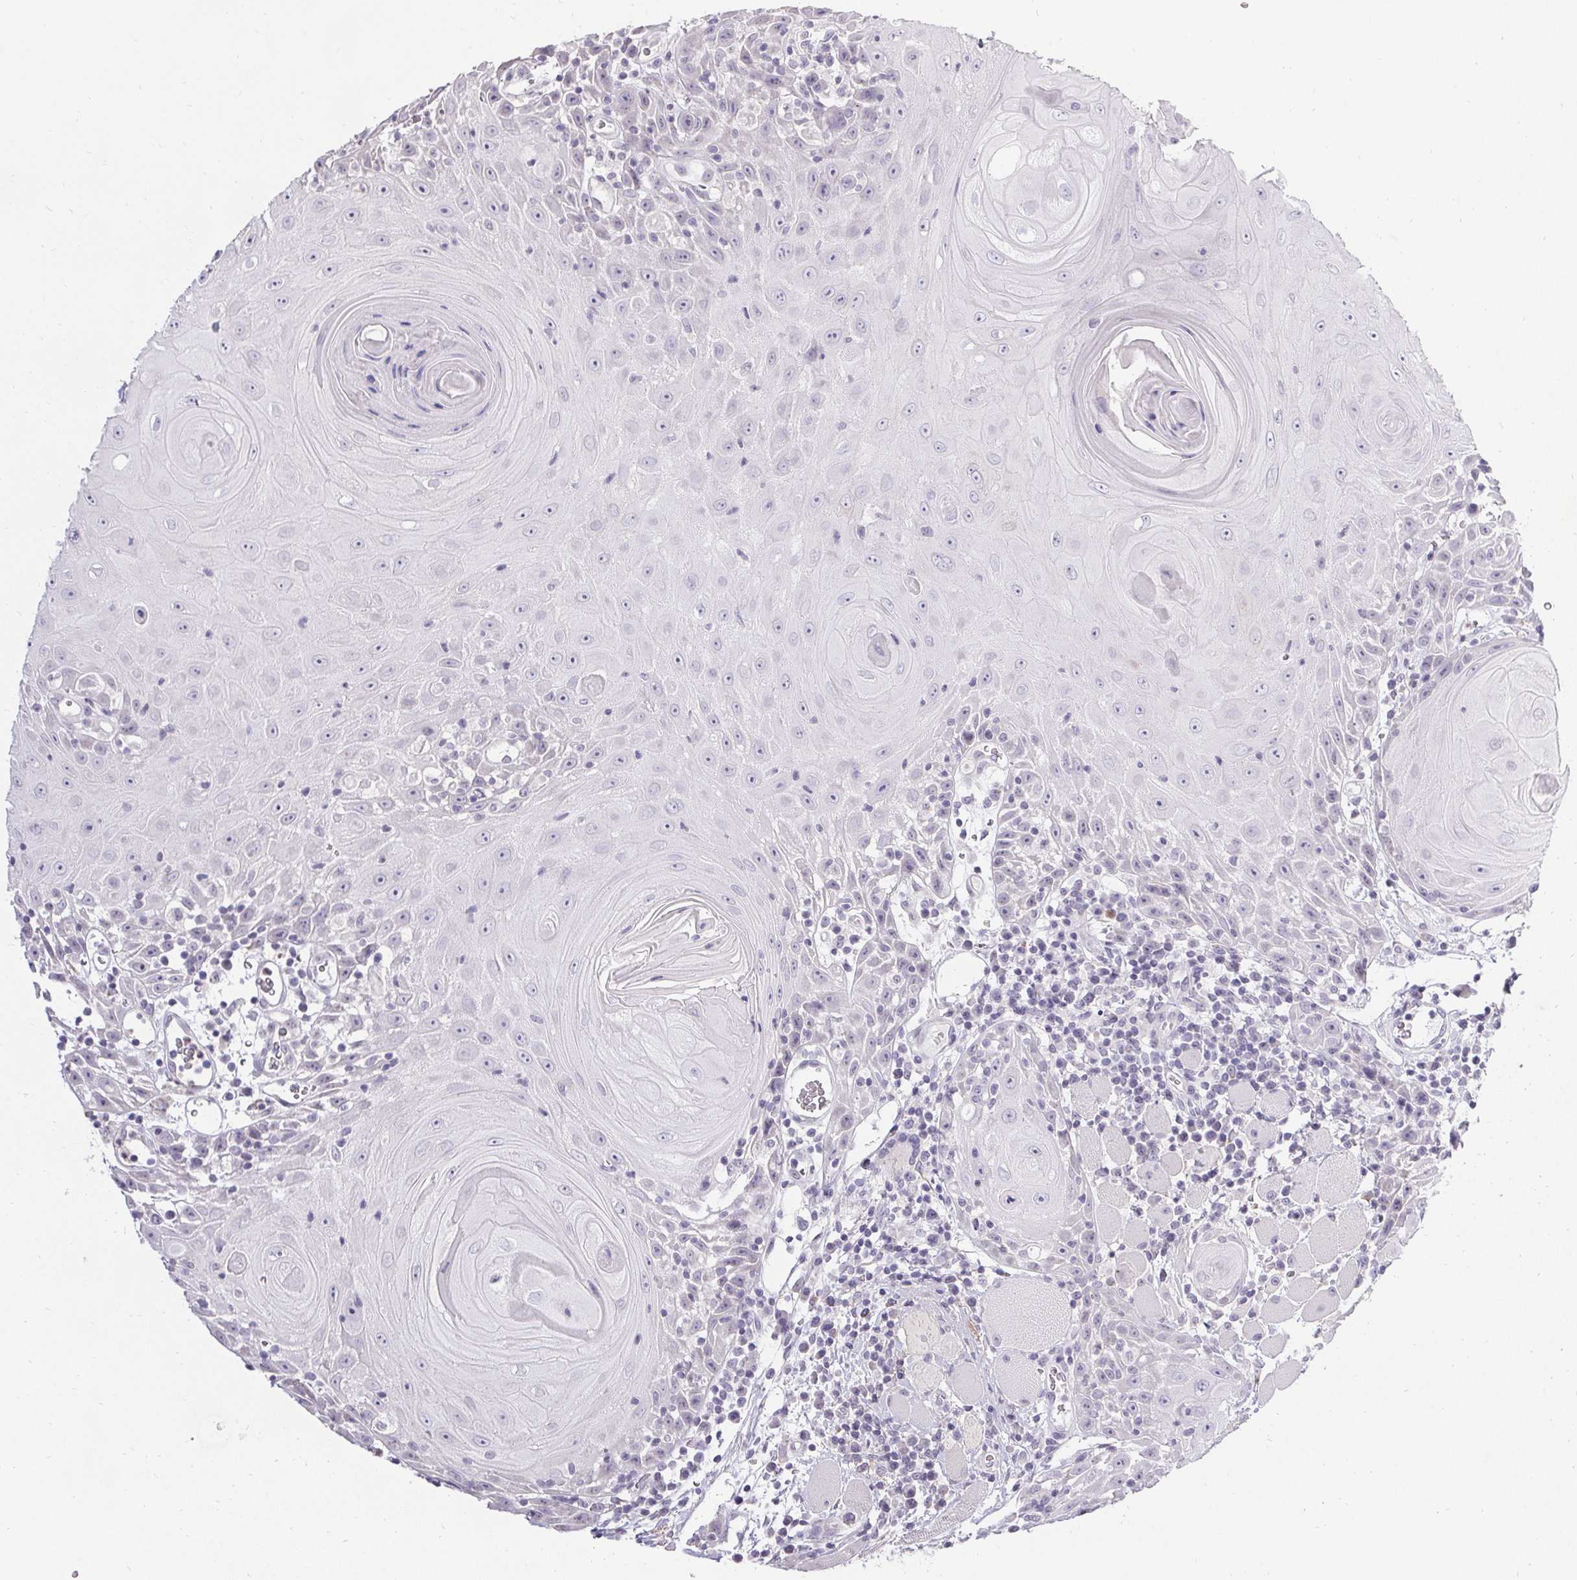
{"staining": {"intensity": "negative", "quantity": "none", "location": "none"}, "tissue": "head and neck cancer", "cell_type": "Tumor cells", "image_type": "cancer", "snomed": [{"axis": "morphology", "description": "Squamous cell carcinoma, NOS"}, {"axis": "topography", "description": "Head-Neck"}], "caption": "Head and neck cancer was stained to show a protein in brown. There is no significant positivity in tumor cells. Nuclei are stained in blue.", "gene": "PMEL", "patient": {"sex": "male", "age": 52}}